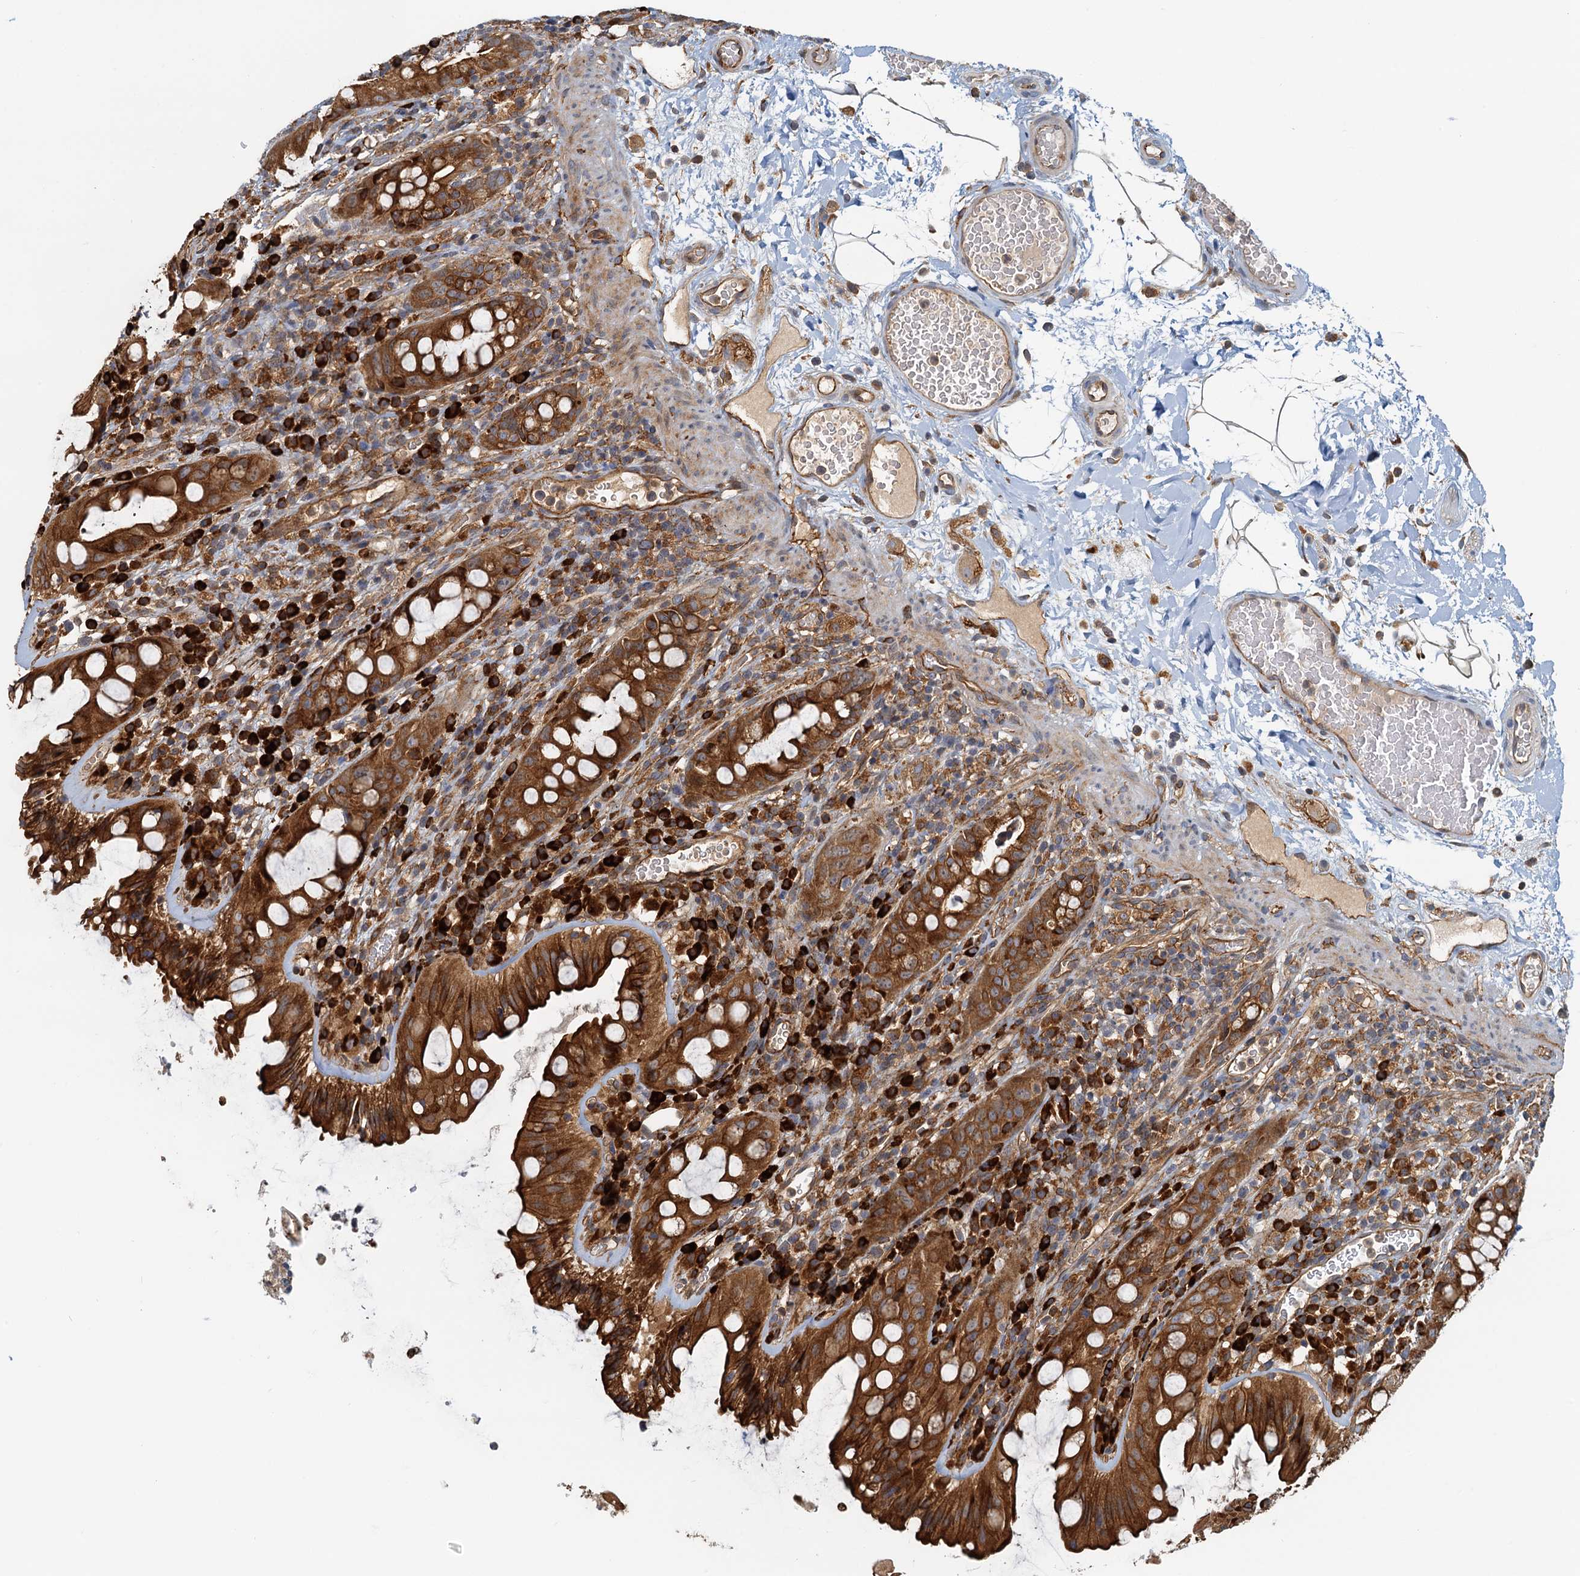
{"staining": {"intensity": "strong", "quantity": ">75%", "location": "cytoplasmic/membranous"}, "tissue": "rectum", "cell_type": "Glandular cells", "image_type": "normal", "snomed": [{"axis": "morphology", "description": "Normal tissue, NOS"}, {"axis": "topography", "description": "Rectum"}], "caption": "Glandular cells reveal strong cytoplasmic/membranous expression in about >75% of cells in normal rectum. (Stains: DAB (3,3'-diaminobenzidine) in brown, nuclei in blue, Microscopy: brightfield microscopy at high magnification).", "gene": "NIPAL3", "patient": {"sex": "female", "age": 57}}